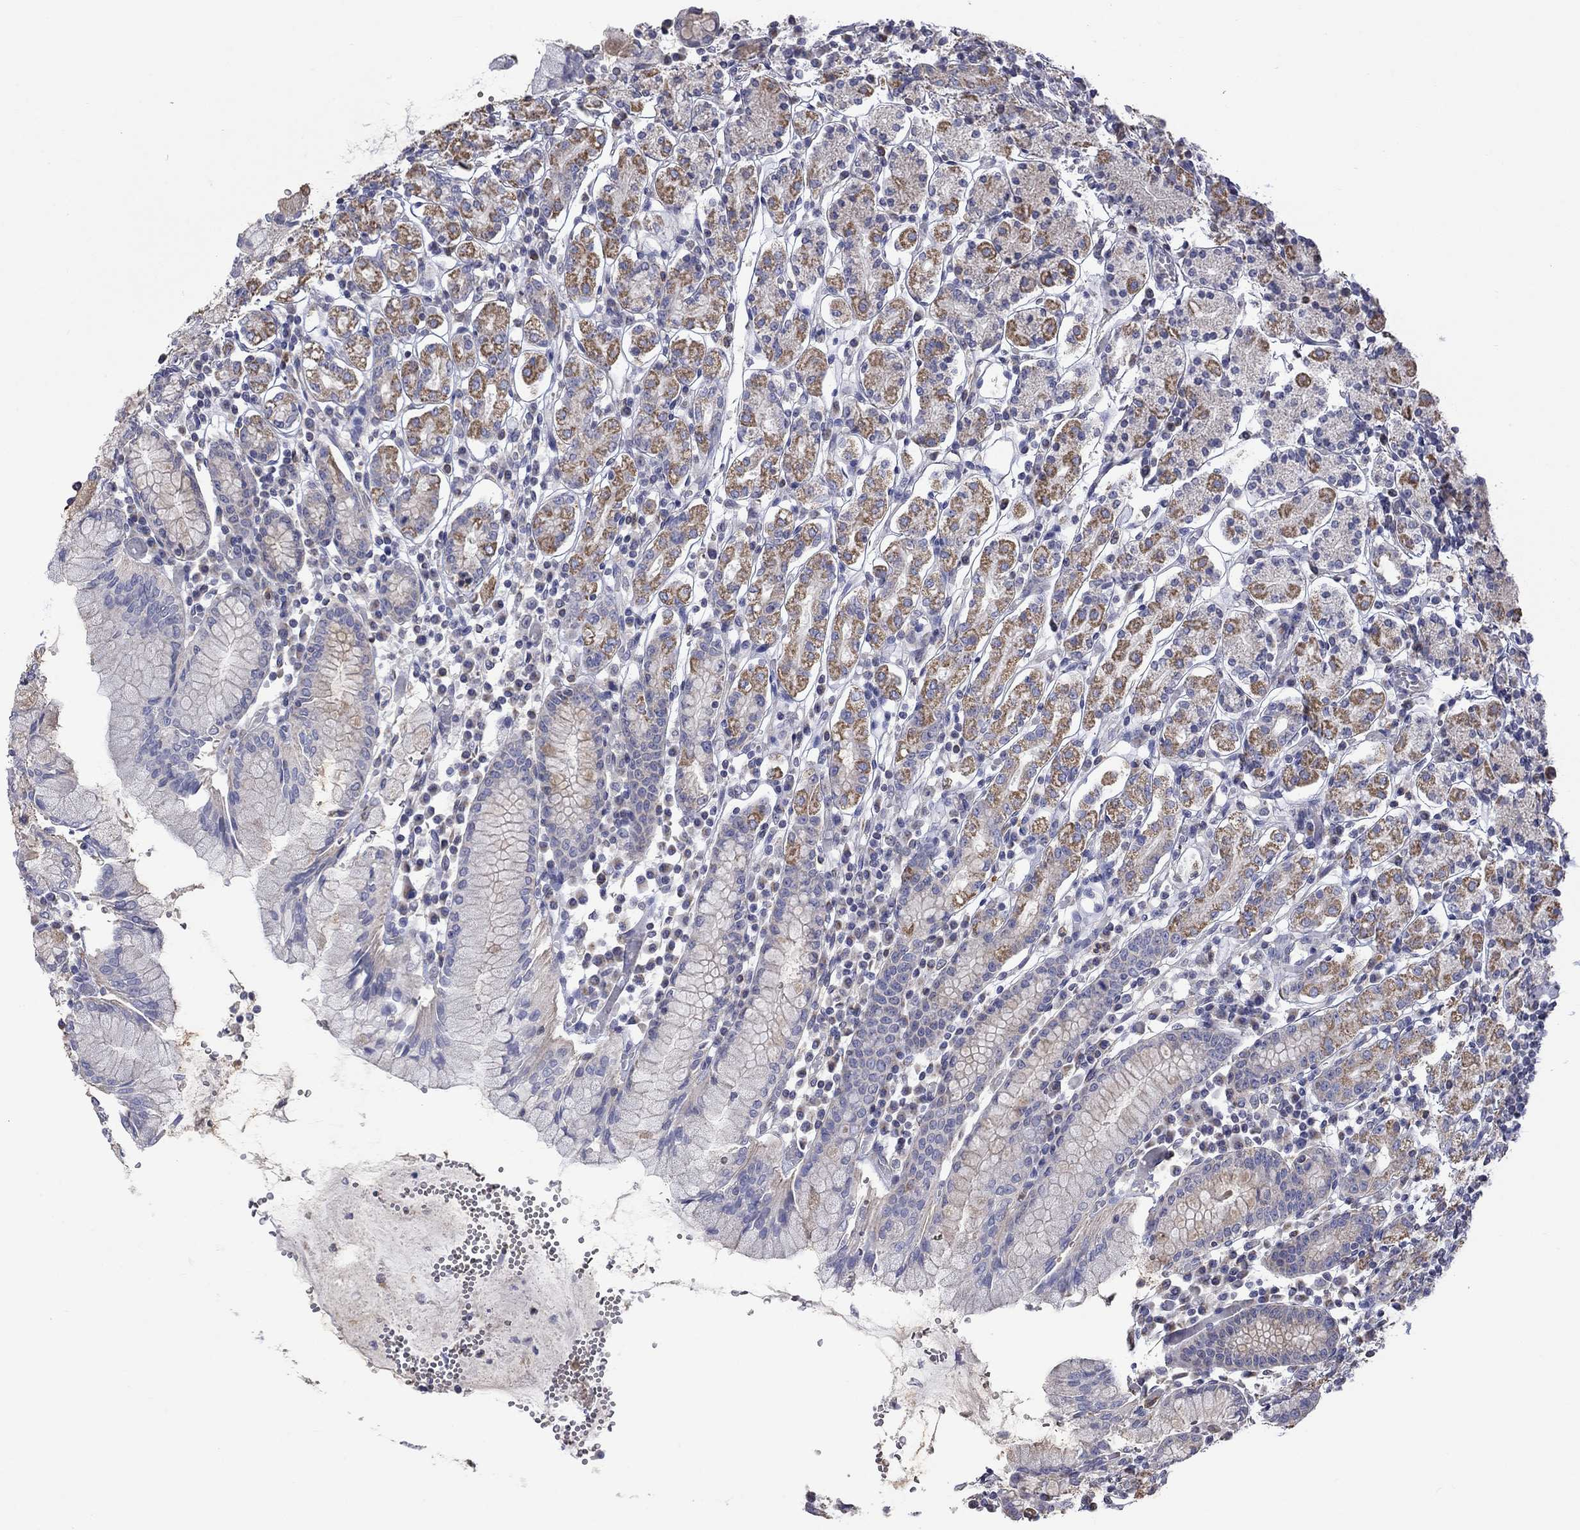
{"staining": {"intensity": "strong", "quantity": "<25%", "location": "cytoplasmic/membranous"}, "tissue": "stomach", "cell_type": "Glandular cells", "image_type": "normal", "snomed": [{"axis": "morphology", "description": "Normal tissue, NOS"}, {"axis": "topography", "description": "Stomach, upper"}, {"axis": "topography", "description": "Stomach"}], "caption": "Protein staining exhibits strong cytoplasmic/membranous positivity in about <25% of glandular cells in normal stomach. (Brightfield microscopy of DAB IHC at high magnification).", "gene": "CAMKK2", "patient": {"sex": "male", "age": 62}}